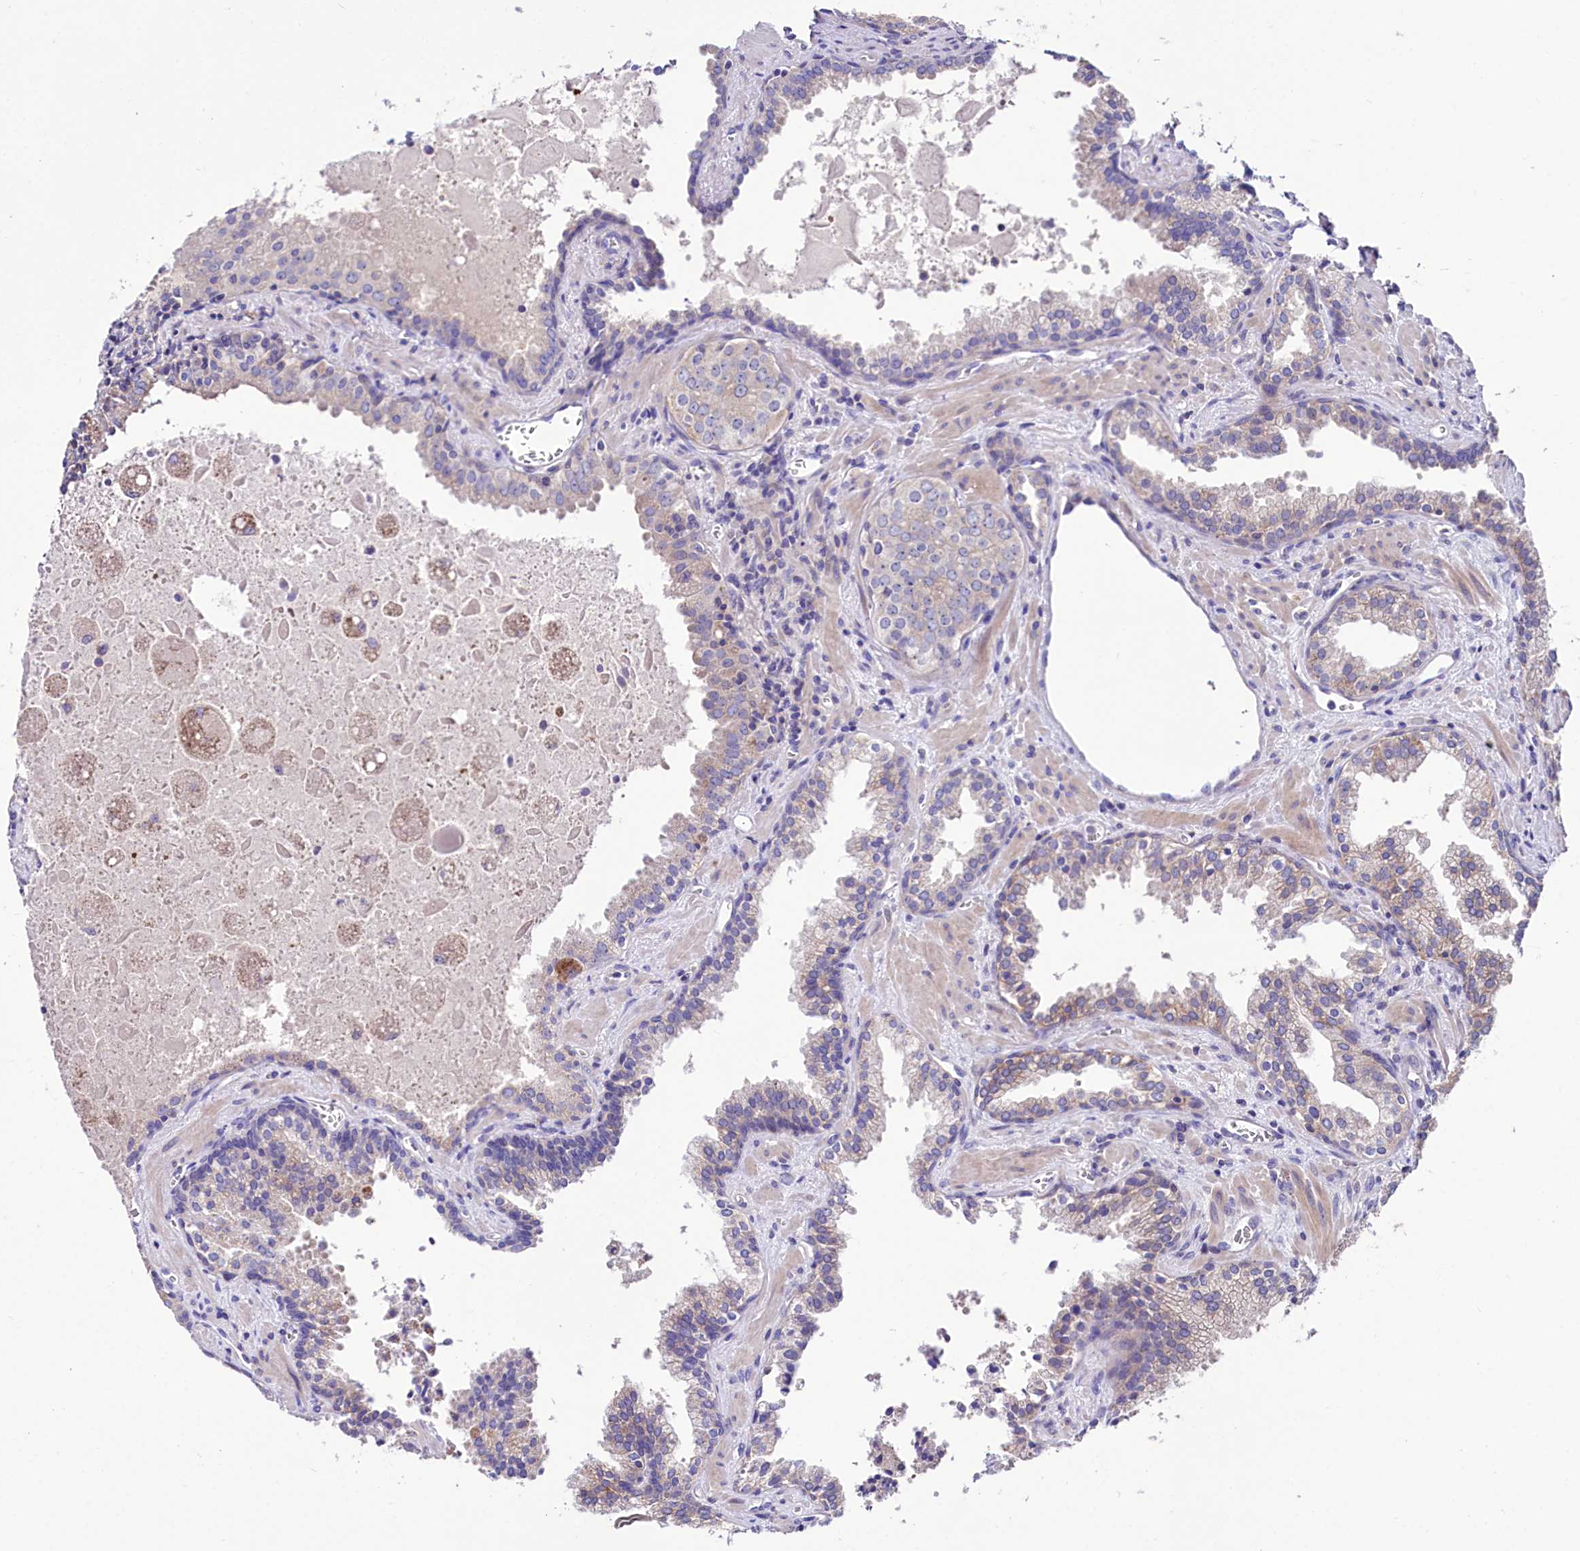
{"staining": {"intensity": "negative", "quantity": "none", "location": "none"}, "tissue": "prostate cancer", "cell_type": "Tumor cells", "image_type": "cancer", "snomed": [{"axis": "morphology", "description": "Adenocarcinoma, High grade"}, {"axis": "topography", "description": "Prostate"}], "caption": "Immunohistochemistry histopathology image of human prostate cancer (adenocarcinoma (high-grade)) stained for a protein (brown), which exhibits no positivity in tumor cells.", "gene": "ABHD5", "patient": {"sex": "male", "age": 68}}